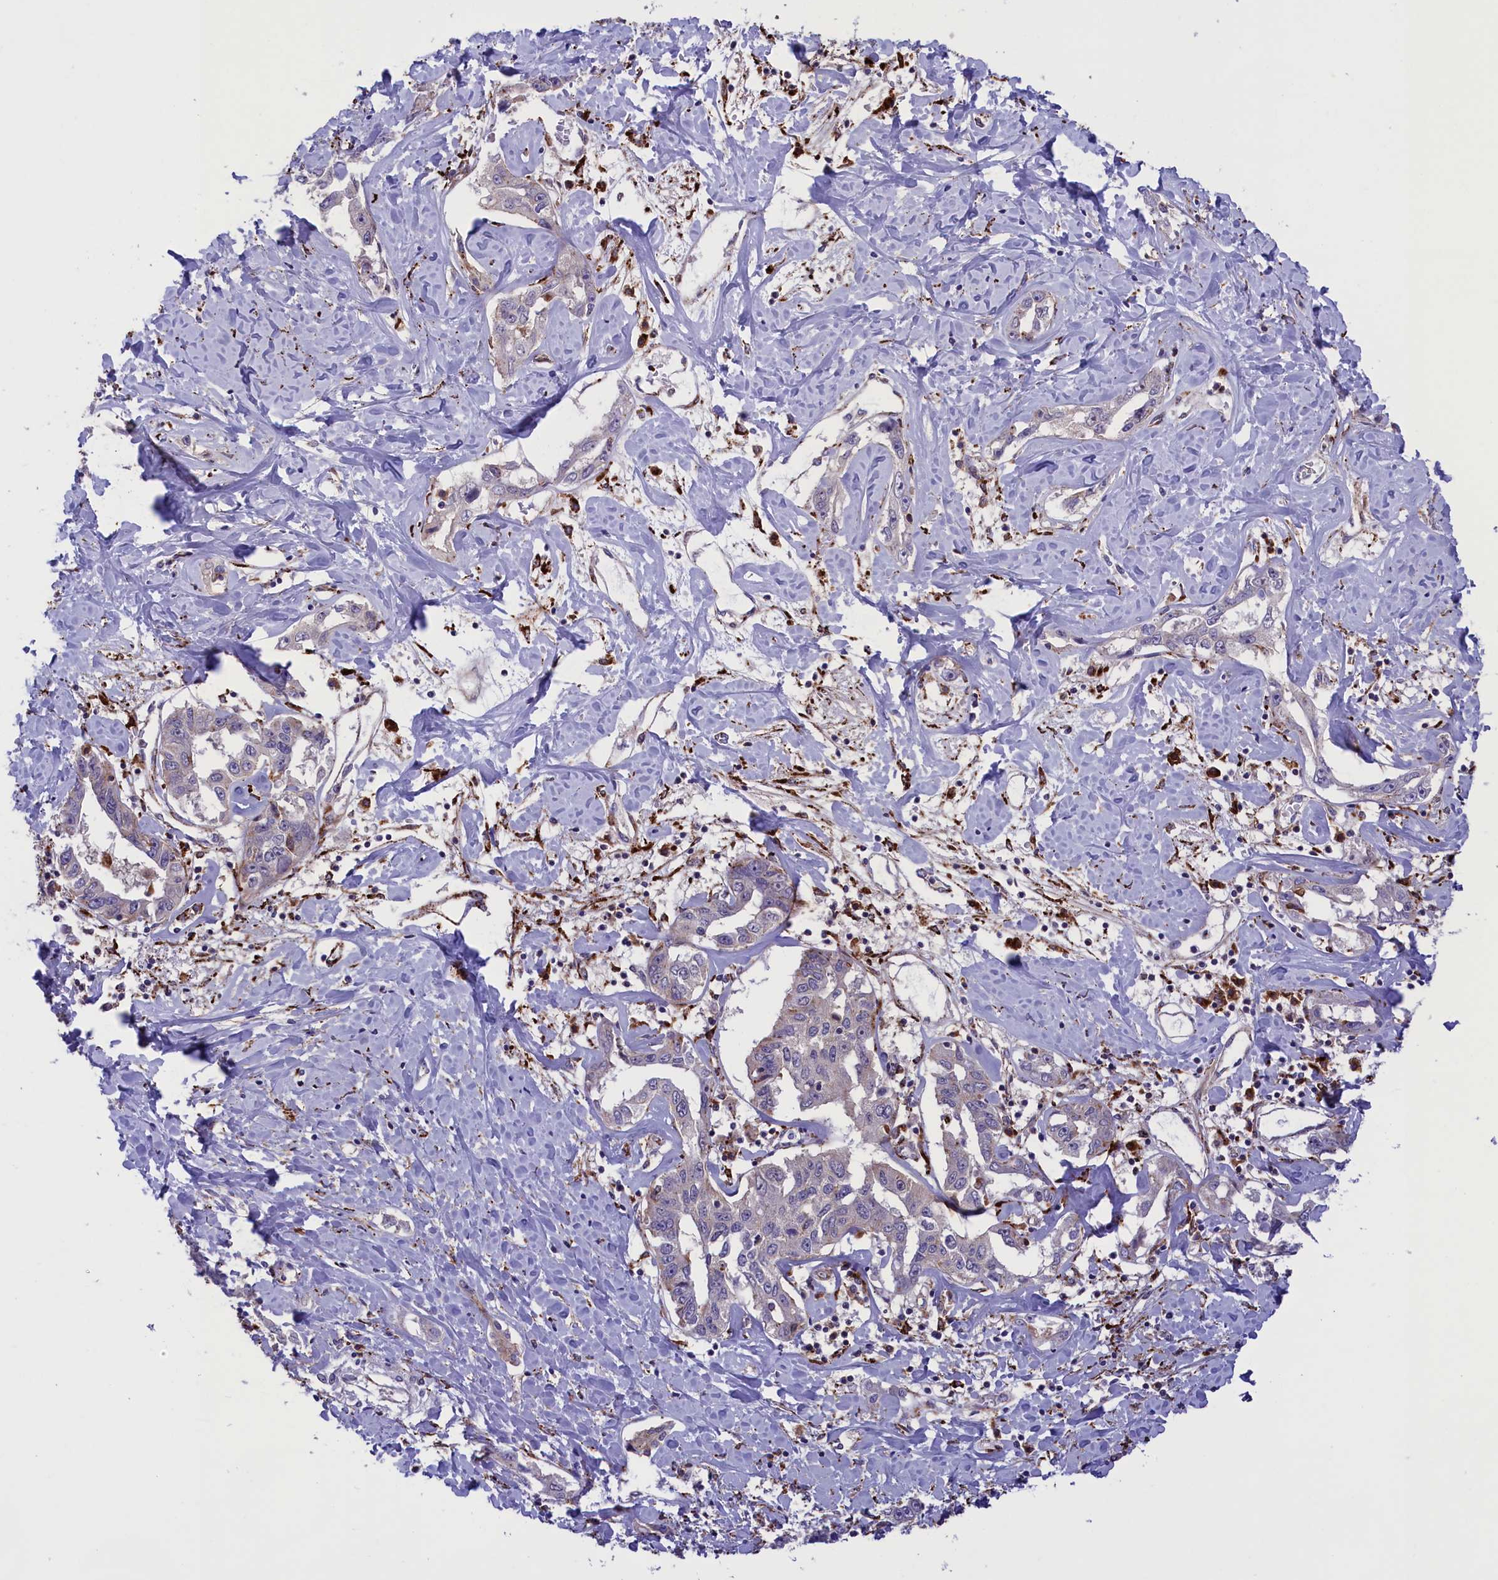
{"staining": {"intensity": "negative", "quantity": "none", "location": "none"}, "tissue": "liver cancer", "cell_type": "Tumor cells", "image_type": "cancer", "snomed": [{"axis": "morphology", "description": "Cholangiocarcinoma"}, {"axis": "topography", "description": "Liver"}], "caption": "This is an immunohistochemistry histopathology image of liver cholangiocarcinoma. There is no expression in tumor cells.", "gene": "MAN2B1", "patient": {"sex": "male", "age": 59}}